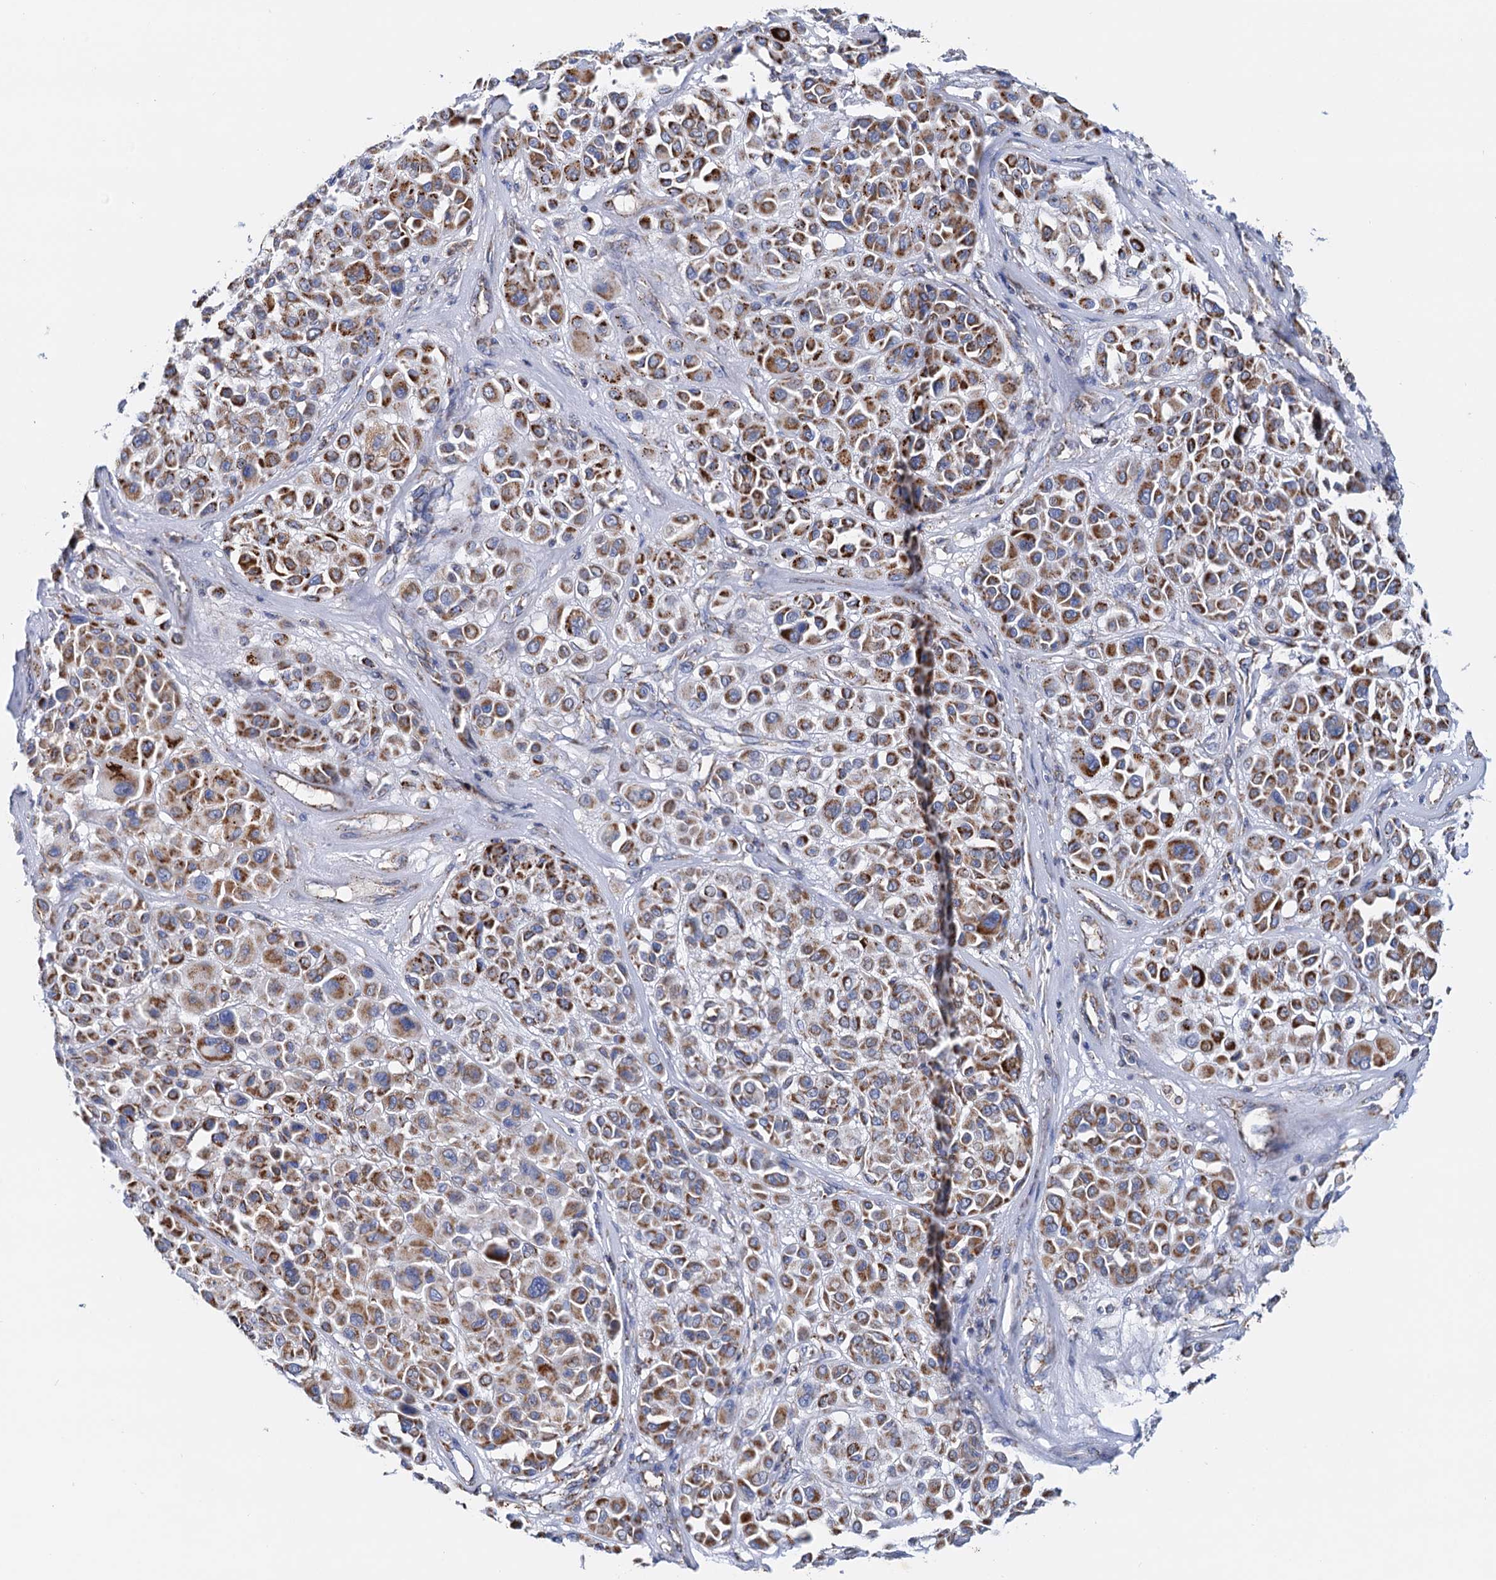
{"staining": {"intensity": "strong", "quantity": "25%-75%", "location": "cytoplasmic/membranous"}, "tissue": "melanoma", "cell_type": "Tumor cells", "image_type": "cancer", "snomed": [{"axis": "morphology", "description": "Malignant melanoma, Metastatic site"}, {"axis": "topography", "description": "Soft tissue"}], "caption": "A photomicrograph of melanoma stained for a protein shows strong cytoplasmic/membranous brown staining in tumor cells.", "gene": "C2CD3", "patient": {"sex": "male", "age": 41}}